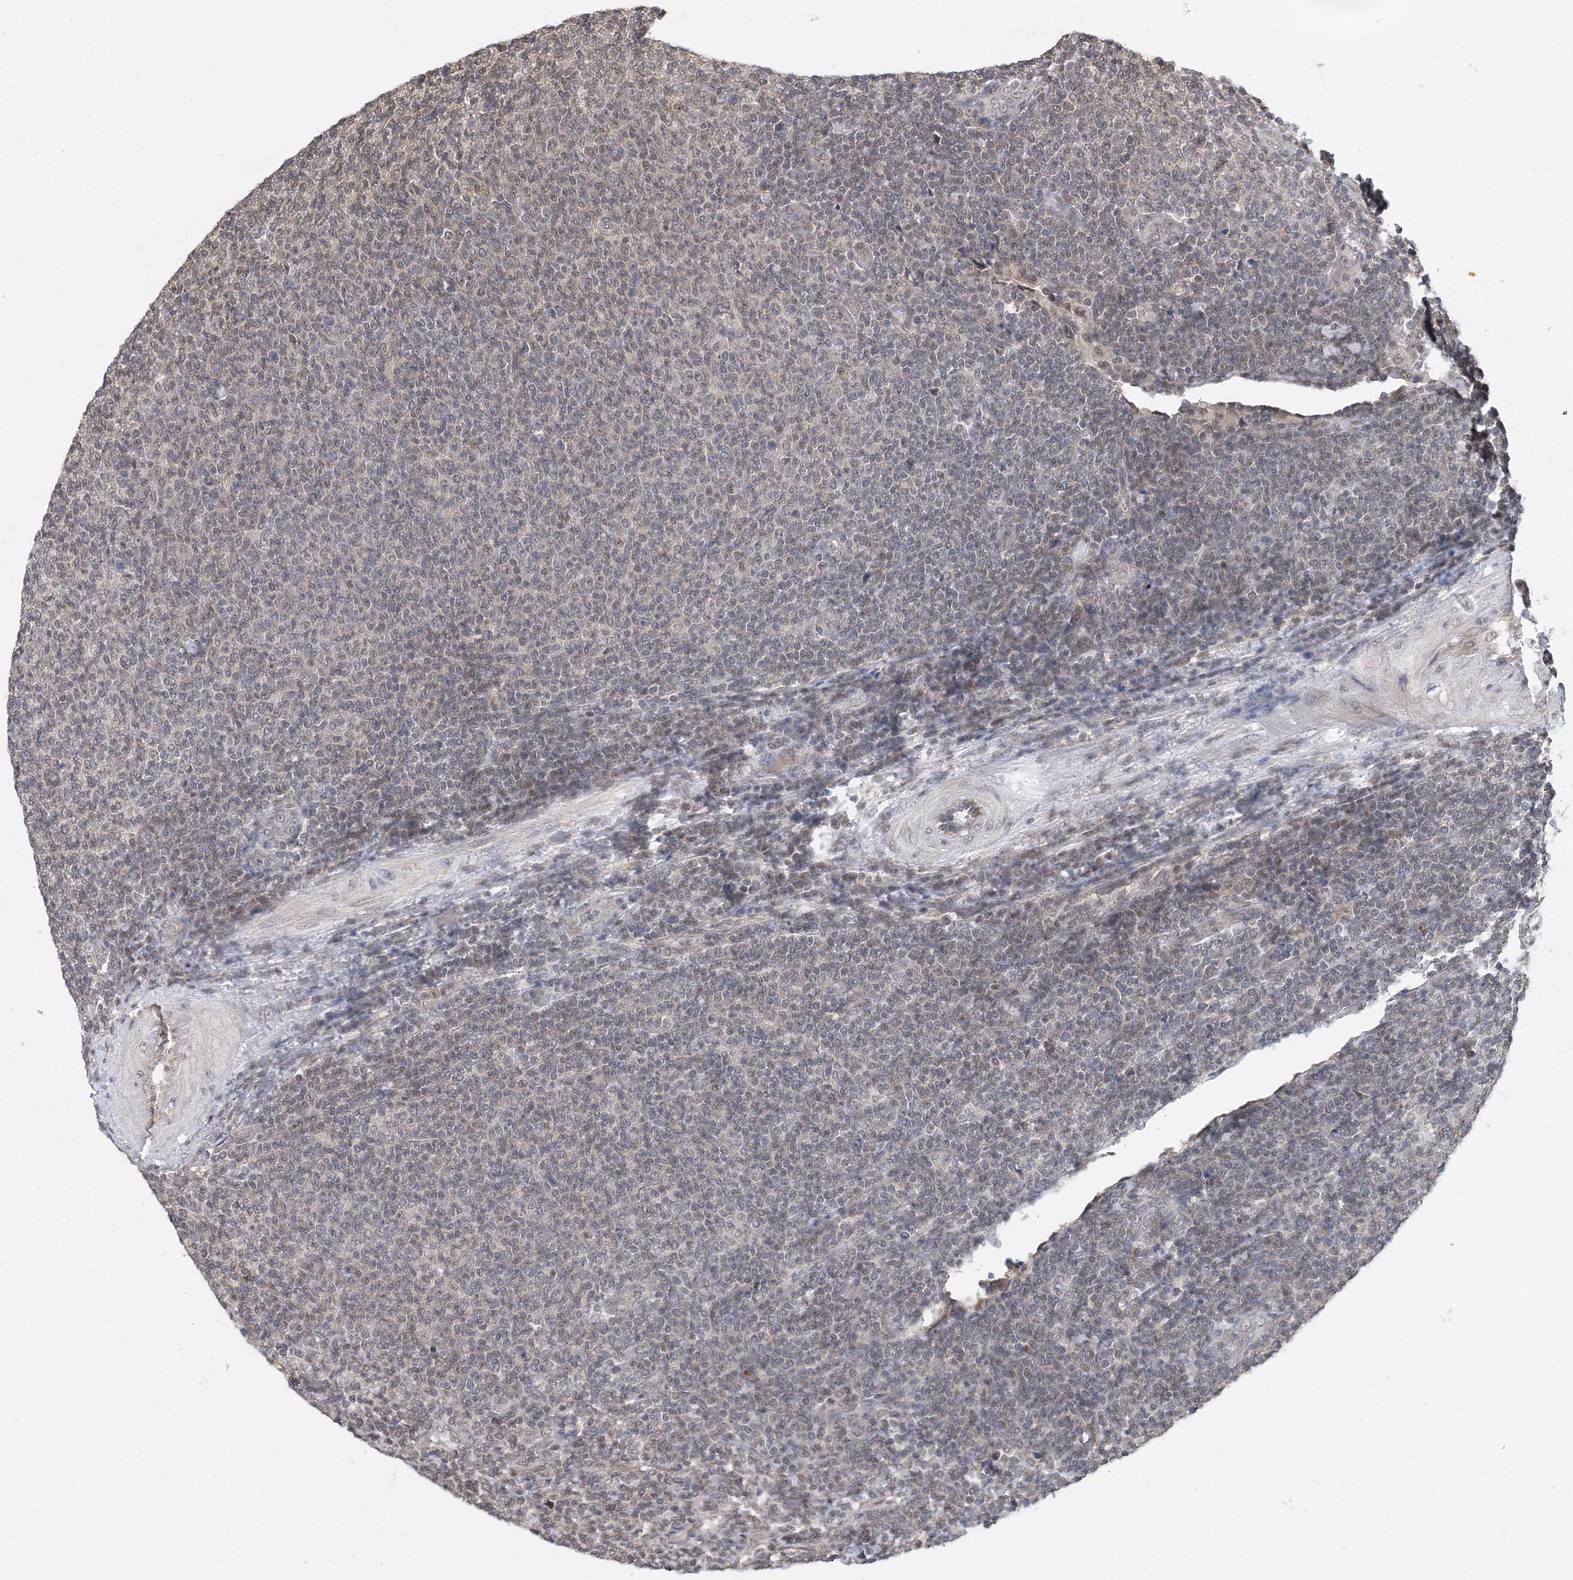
{"staining": {"intensity": "weak", "quantity": "25%-75%", "location": "nuclear"}, "tissue": "lymphoma", "cell_type": "Tumor cells", "image_type": "cancer", "snomed": [{"axis": "morphology", "description": "Malignant lymphoma, non-Hodgkin's type, Low grade"}, {"axis": "topography", "description": "Lymph node"}], "caption": "Low-grade malignant lymphoma, non-Hodgkin's type tissue displays weak nuclear staining in about 25%-75% of tumor cells, visualized by immunohistochemistry. Immunohistochemistry (ihc) stains the protein of interest in brown and the nuclei are stained blue.", "gene": "CCDC152", "patient": {"sex": "male", "age": 66}}